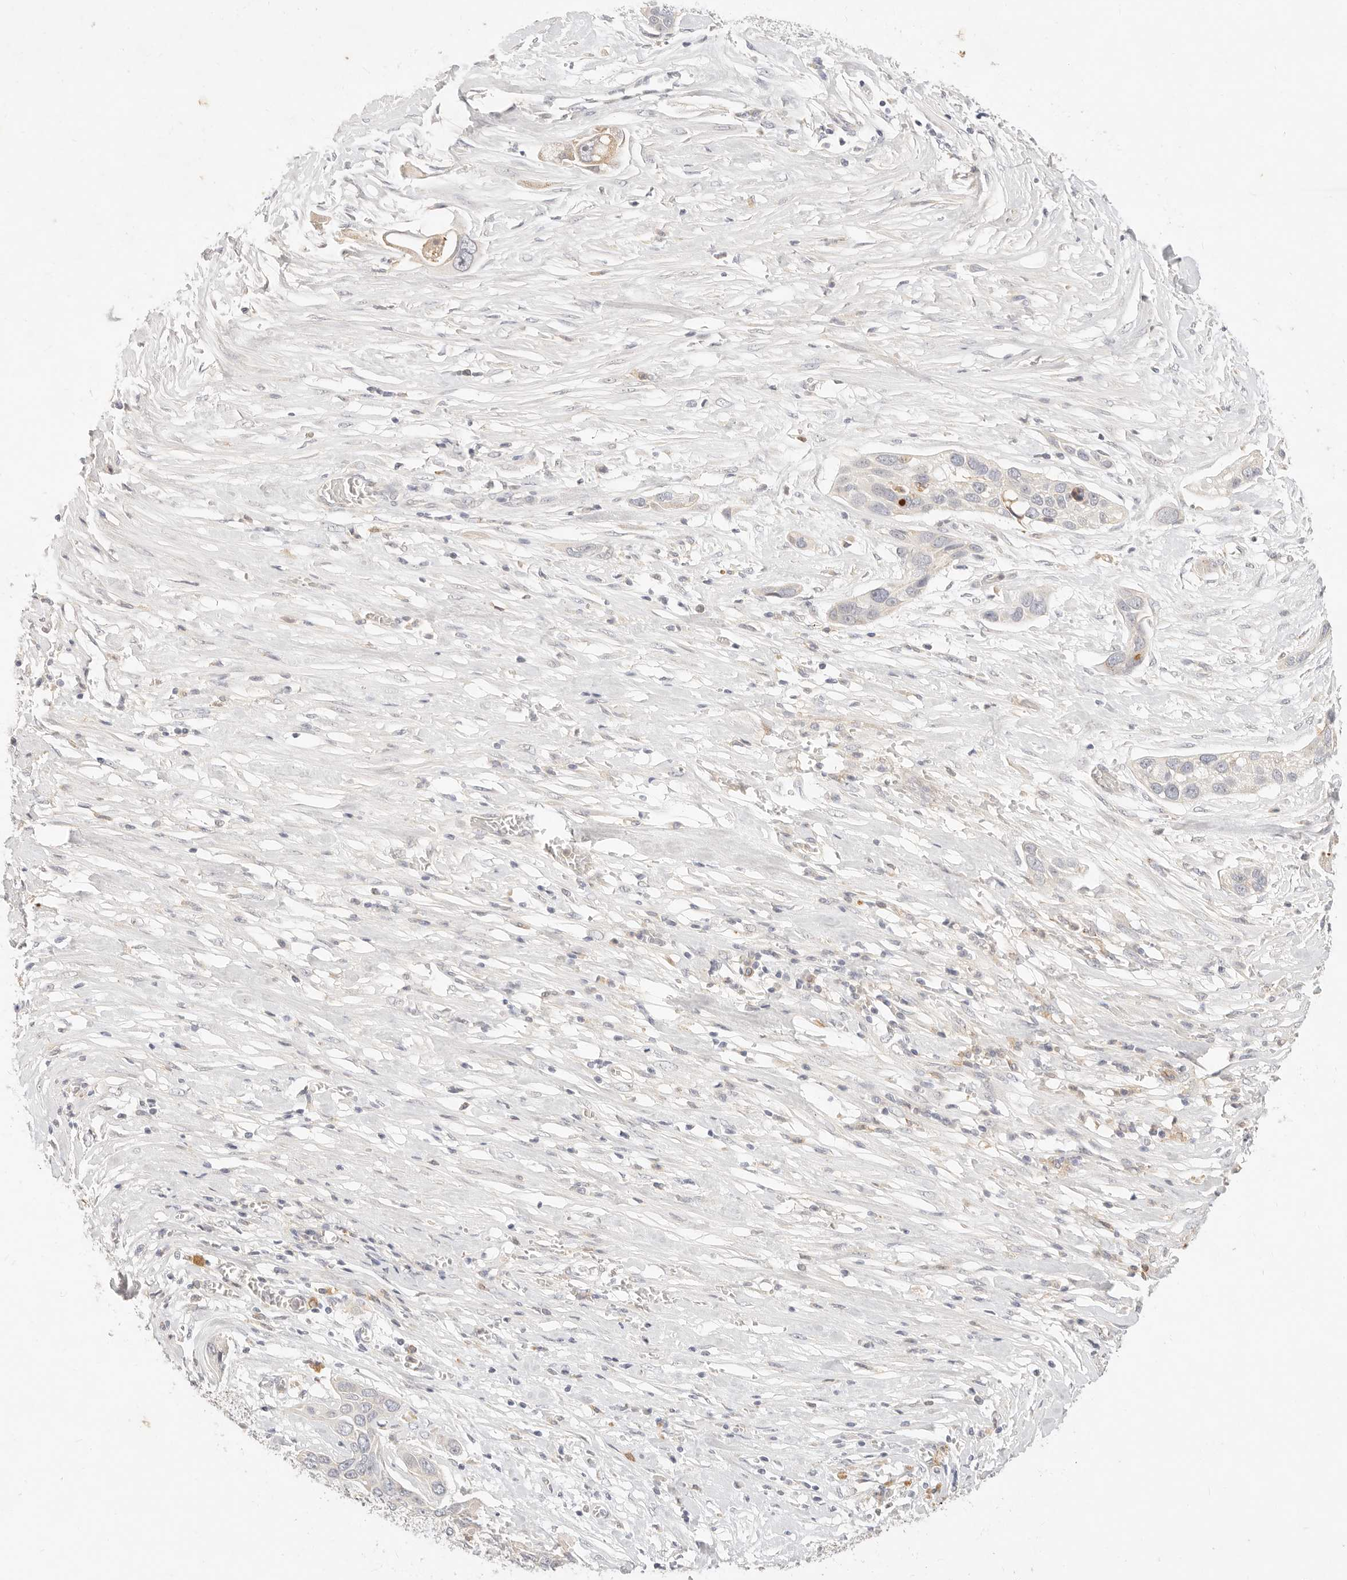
{"staining": {"intensity": "negative", "quantity": "none", "location": "none"}, "tissue": "pancreatic cancer", "cell_type": "Tumor cells", "image_type": "cancer", "snomed": [{"axis": "morphology", "description": "Adenocarcinoma, NOS"}, {"axis": "topography", "description": "Pancreas"}], "caption": "Human adenocarcinoma (pancreatic) stained for a protein using IHC demonstrates no staining in tumor cells.", "gene": "ACOX1", "patient": {"sex": "female", "age": 60}}